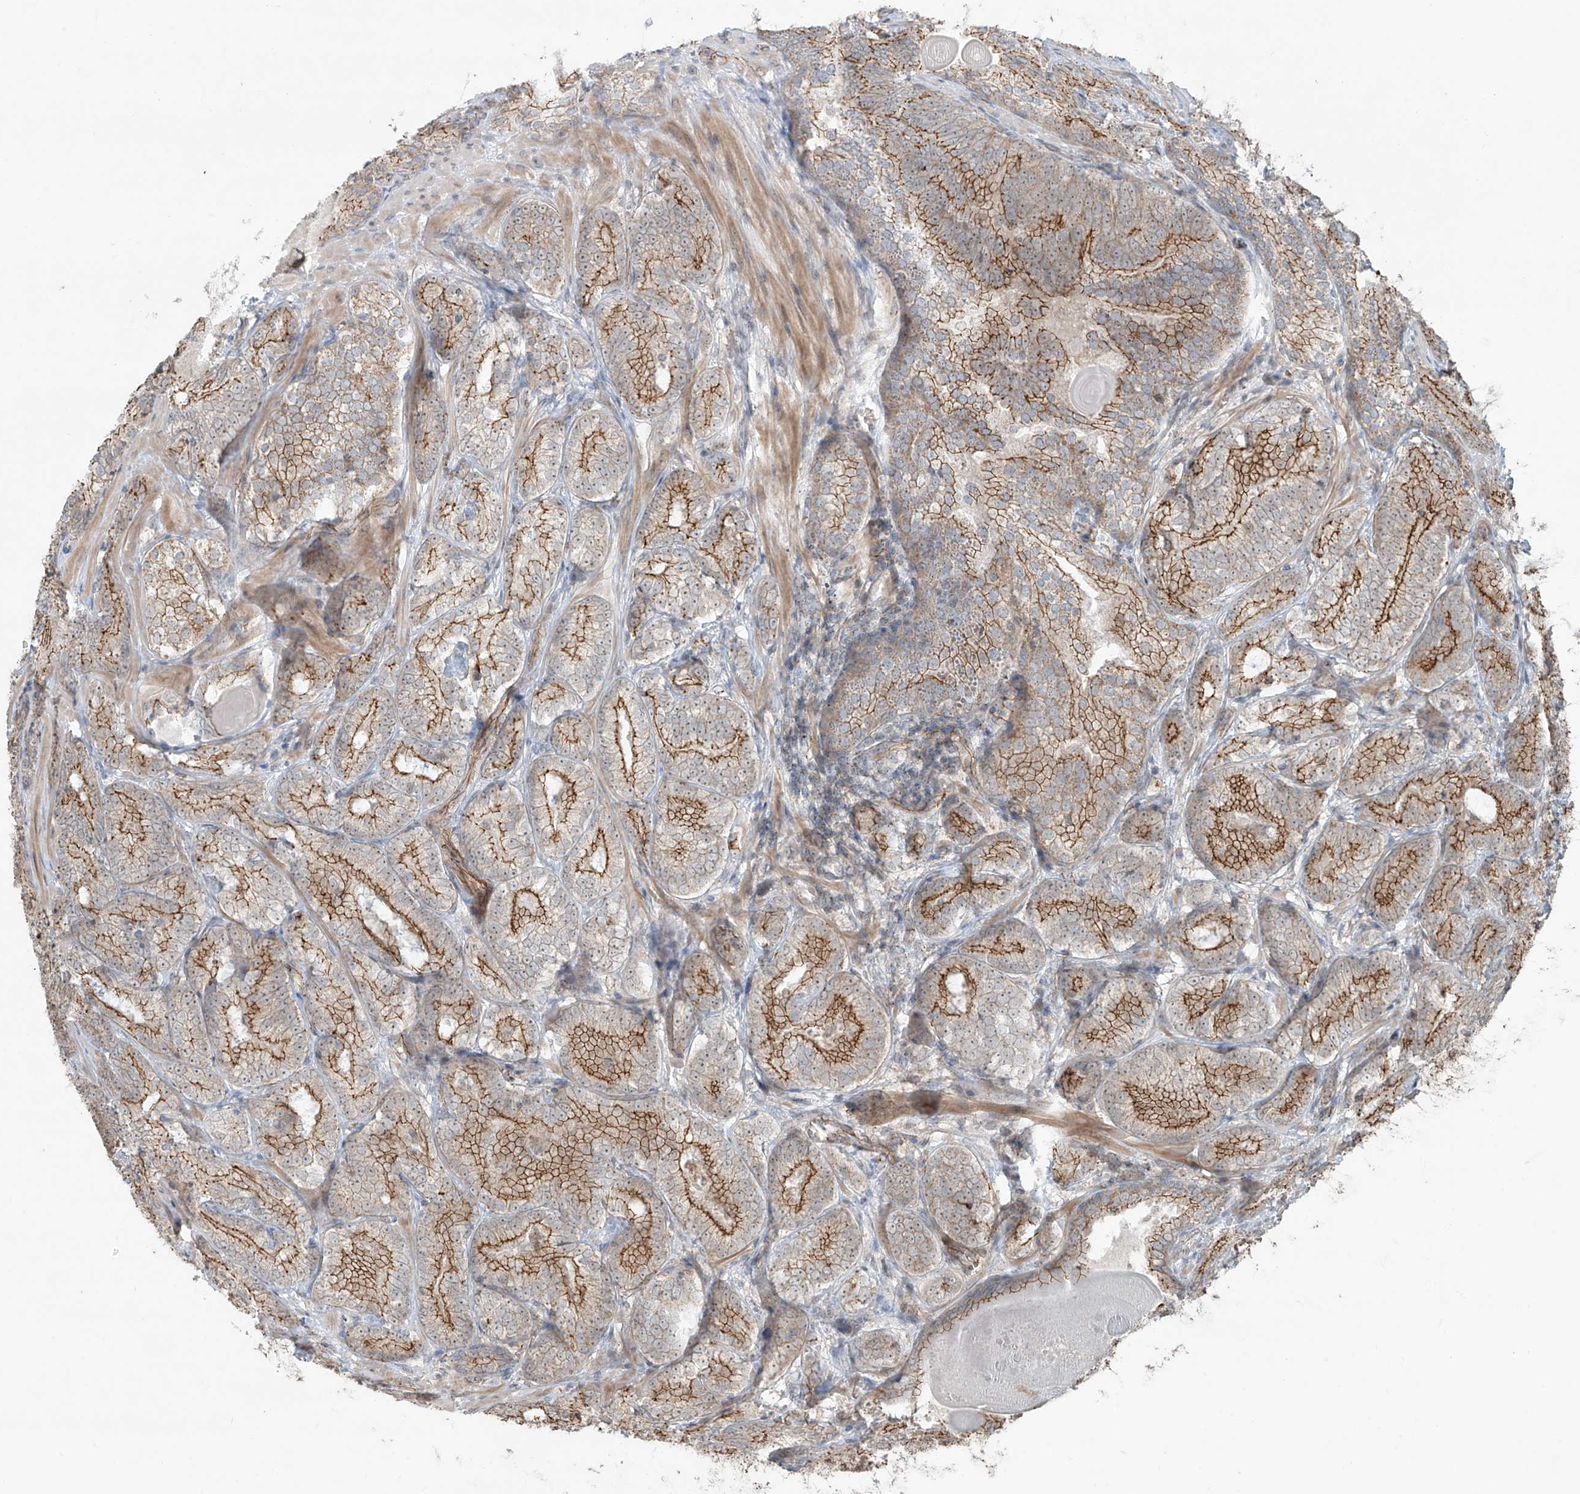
{"staining": {"intensity": "moderate", "quantity": ">75%", "location": "cytoplasmic/membranous"}, "tissue": "prostate cancer", "cell_type": "Tumor cells", "image_type": "cancer", "snomed": [{"axis": "morphology", "description": "Adenocarcinoma, High grade"}, {"axis": "topography", "description": "Prostate"}], "caption": "About >75% of tumor cells in adenocarcinoma (high-grade) (prostate) reveal moderate cytoplasmic/membranous protein expression as visualized by brown immunohistochemical staining.", "gene": "ZNF16", "patient": {"sex": "male", "age": 66}}